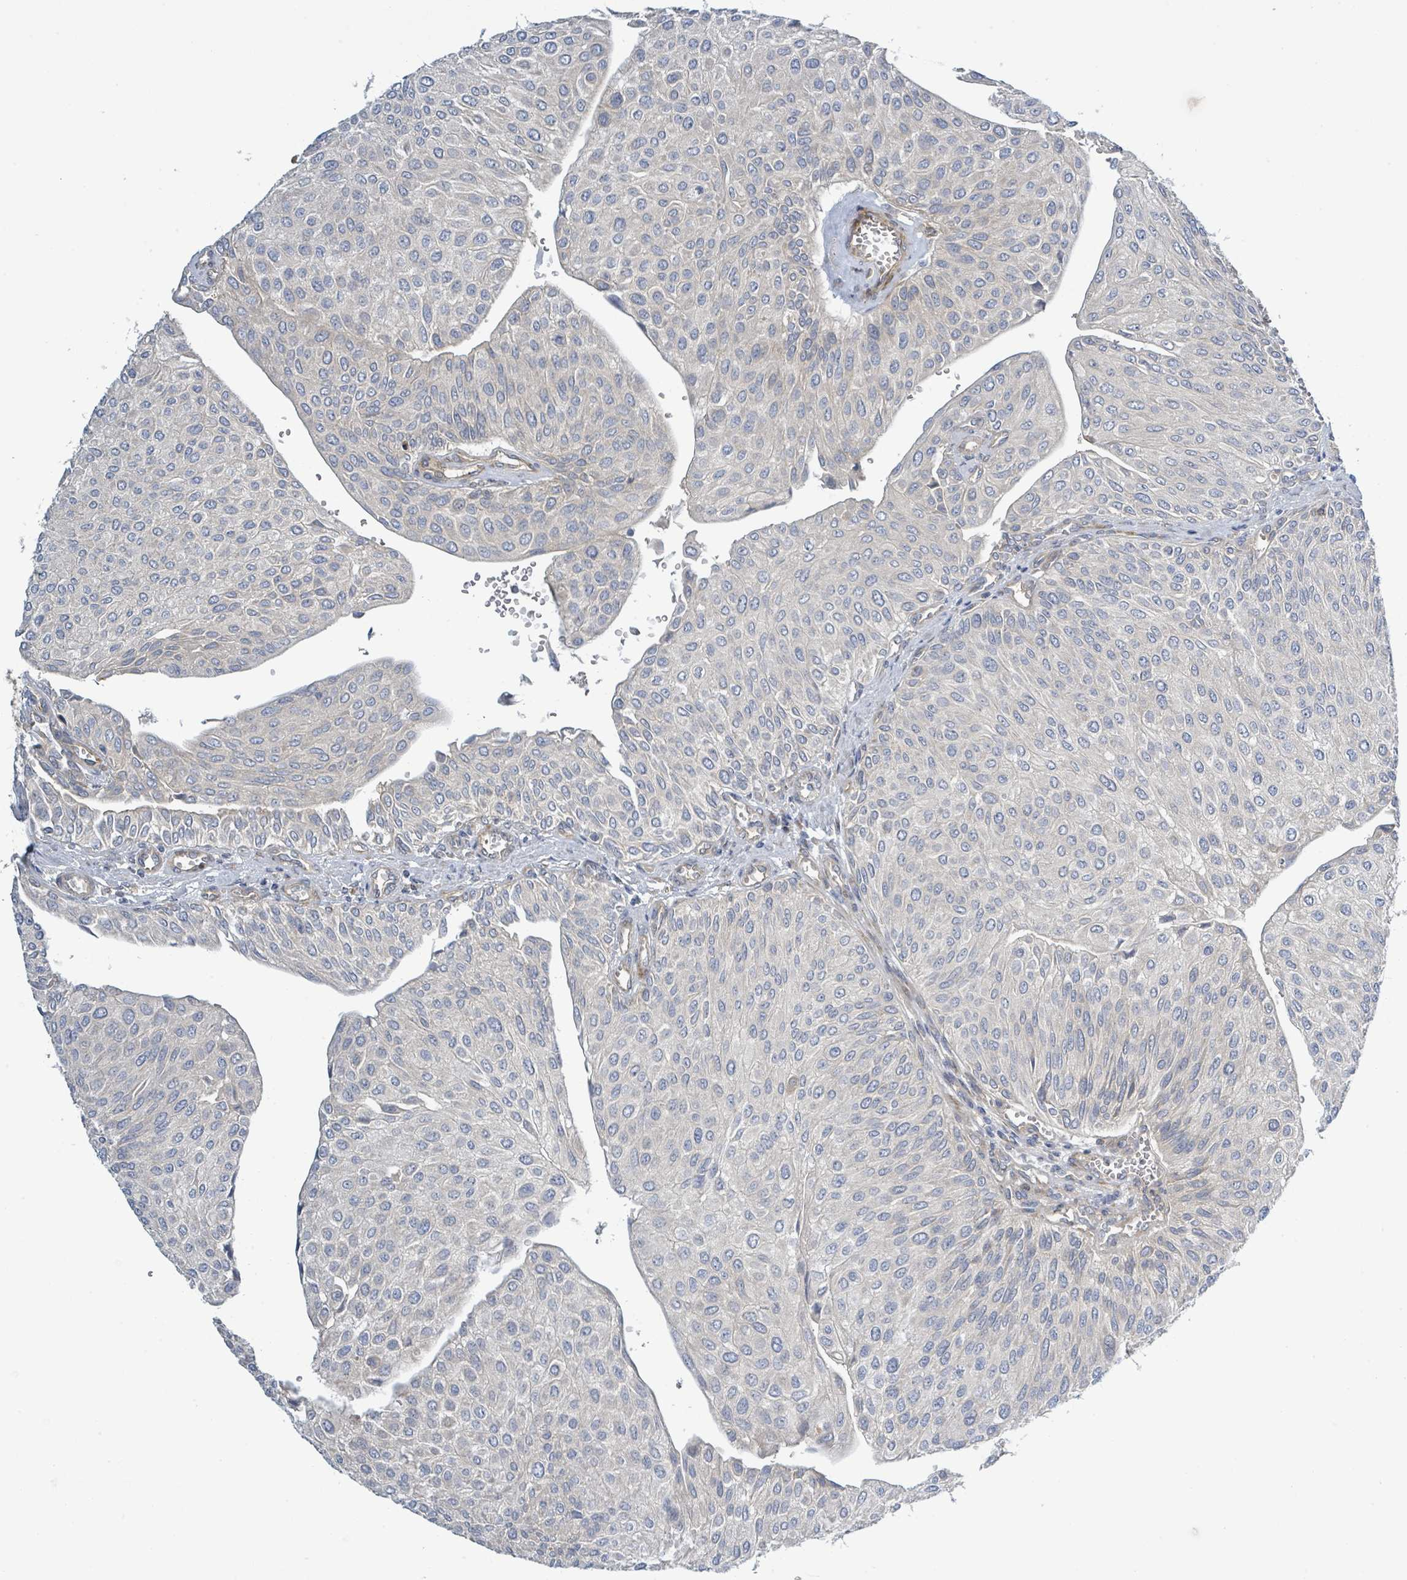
{"staining": {"intensity": "moderate", "quantity": "<25%", "location": "cytoplasmic/membranous"}, "tissue": "urothelial cancer", "cell_type": "Tumor cells", "image_type": "cancer", "snomed": [{"axis": "morphology", "description": "Urothelial carcinoma, NOS"}, {"axis": "topography", "description": "Urinary bladder"}], "caption": "Brown immunohistochemical staining in transitional cell carcinoma reveals moderate cytoplasmic/membranous expression in approximately <25% of tumor cells.", "gene": "CFAP210", "patient": {"sex": "male", "age": 67}}